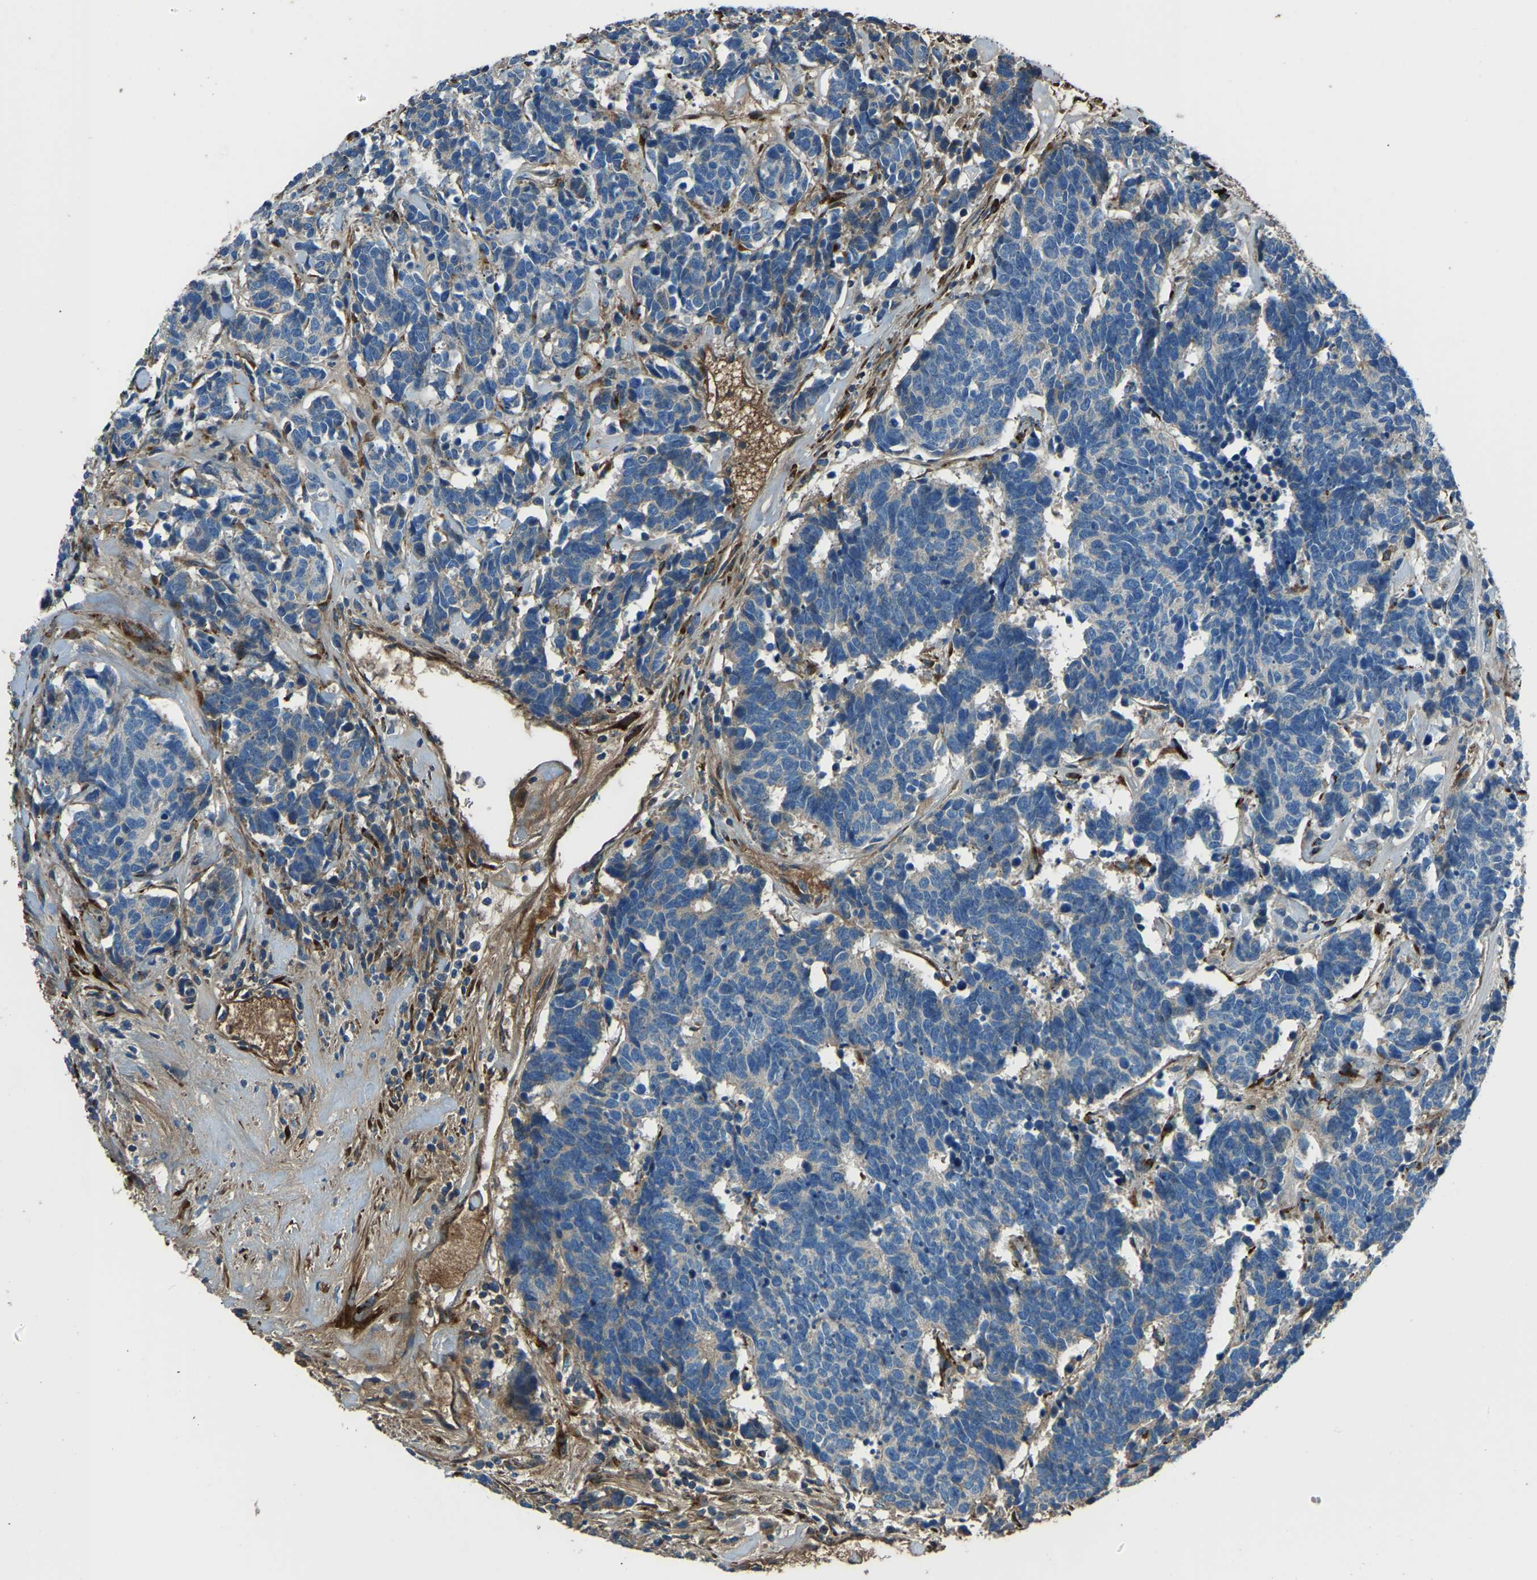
{"staining": {"intensity": "negative", "quantity": "none", "location": "none"}, "tissue": "carcinoid", "cell_type": "Tumor cells", "image_type": "cancer", "snomed": [{"axis": "morphology", "description": "Carcinoma, NOS"}, {"axis": "morphology", "description": "Carcinoid, malignant, NOS"}, {"axis": "topography", "description": "Urinary bladder"}], "caption": "There is no significant staining in tumor cells of carcinoid (malignant).", "gene": "COL3A1", "patient": {"sex": "male", "age": 57}}